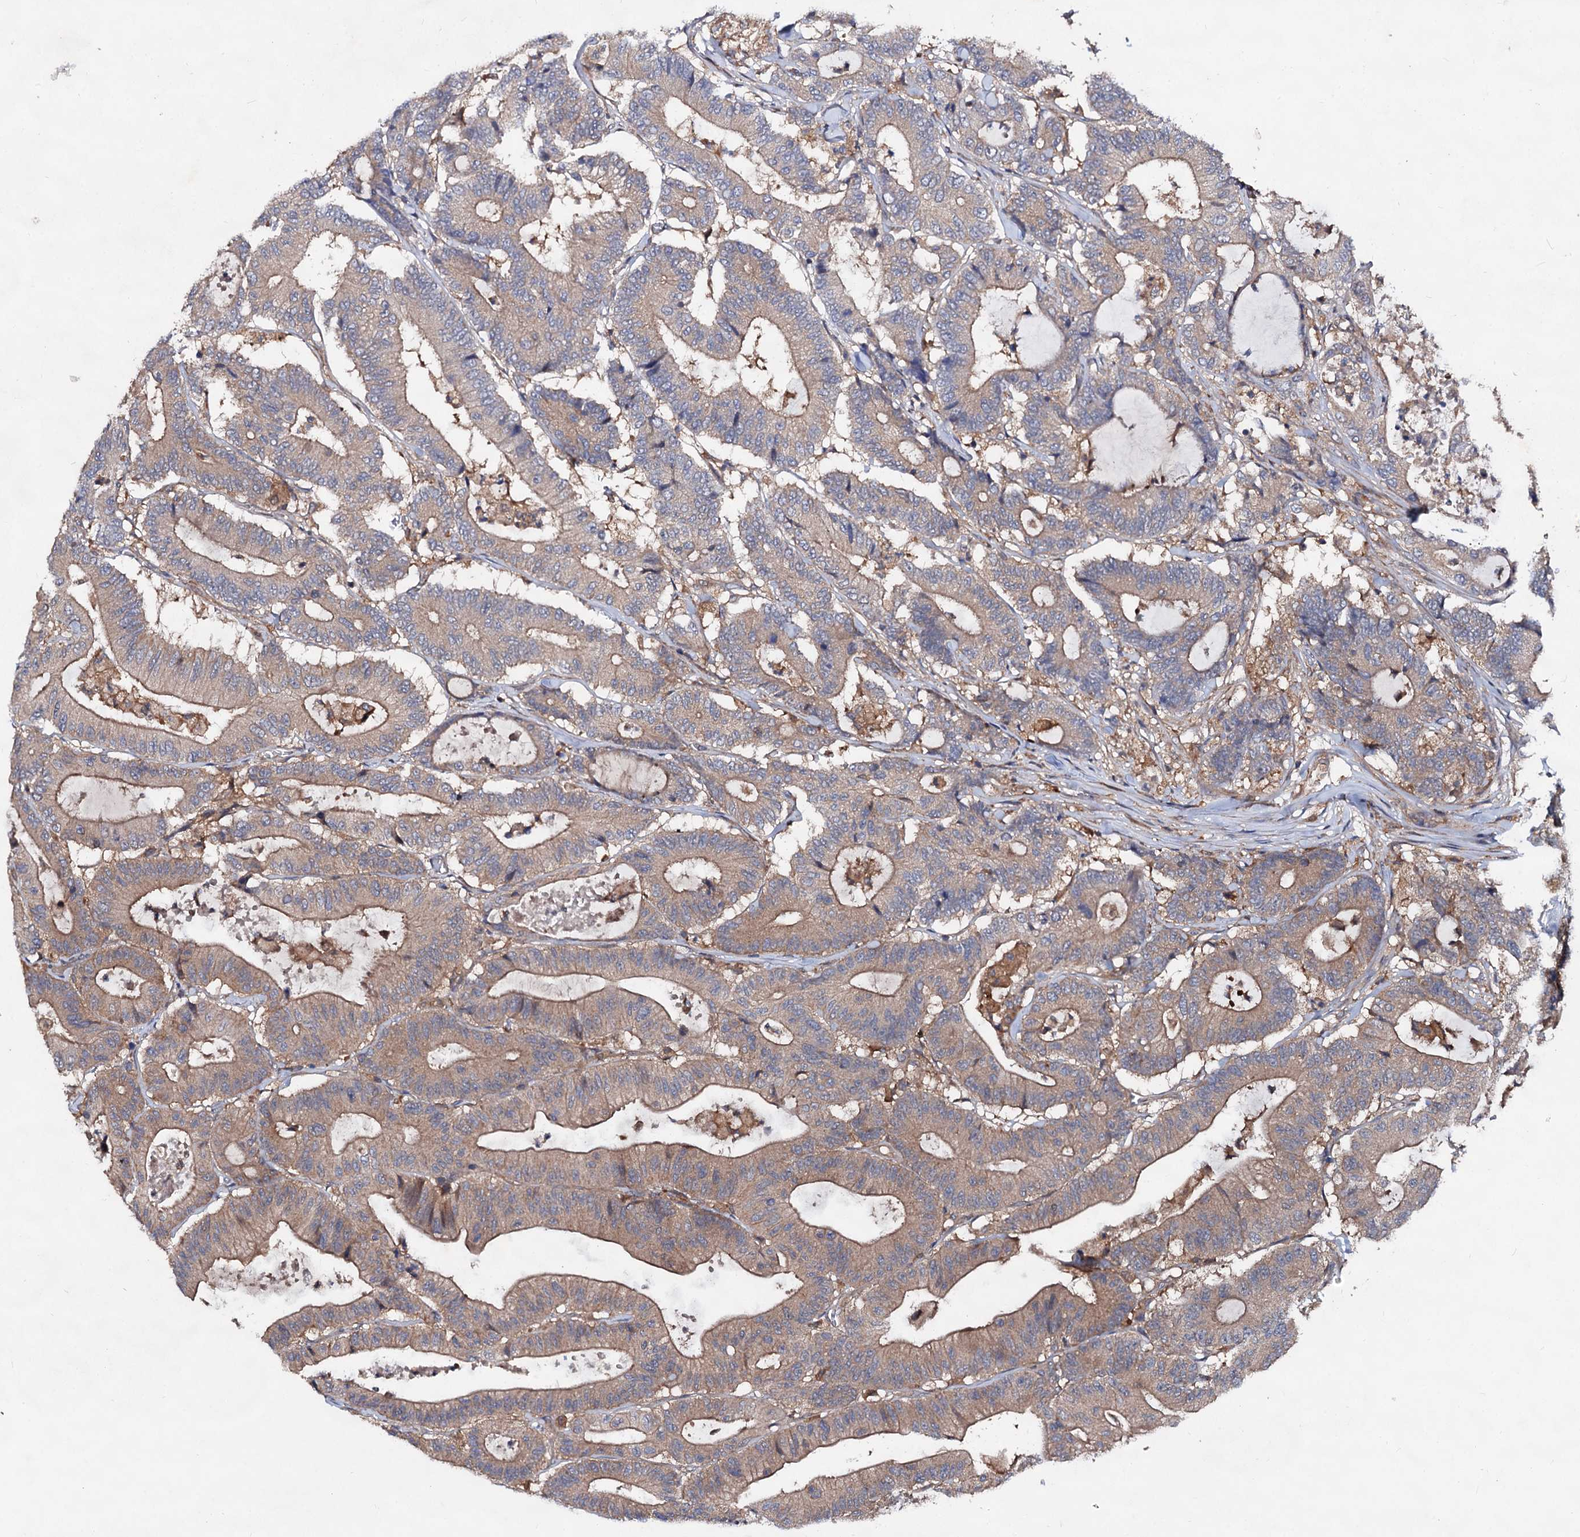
{"staining": {"intensity": "moderate", "quantity": ">75%", "location": "cytoplasmic/membranous"}, "tissue": "colorectal cancer", "cell_type": "Tumor cells", "image_type": "cancer", "snomed": [{"axis": "morphology", "description": "Adenocarcinoma, NOS"}, {"axis": "topography", "description": "Colon"}], "caption": "About >75% of tumor cells in colorectal cancer show moderate cytoplasmic/membranous protein staining as visualized by brown immunohistochemical staining.", "gene": "VPS29", "patient": {"sex": "female", "age": 84}}